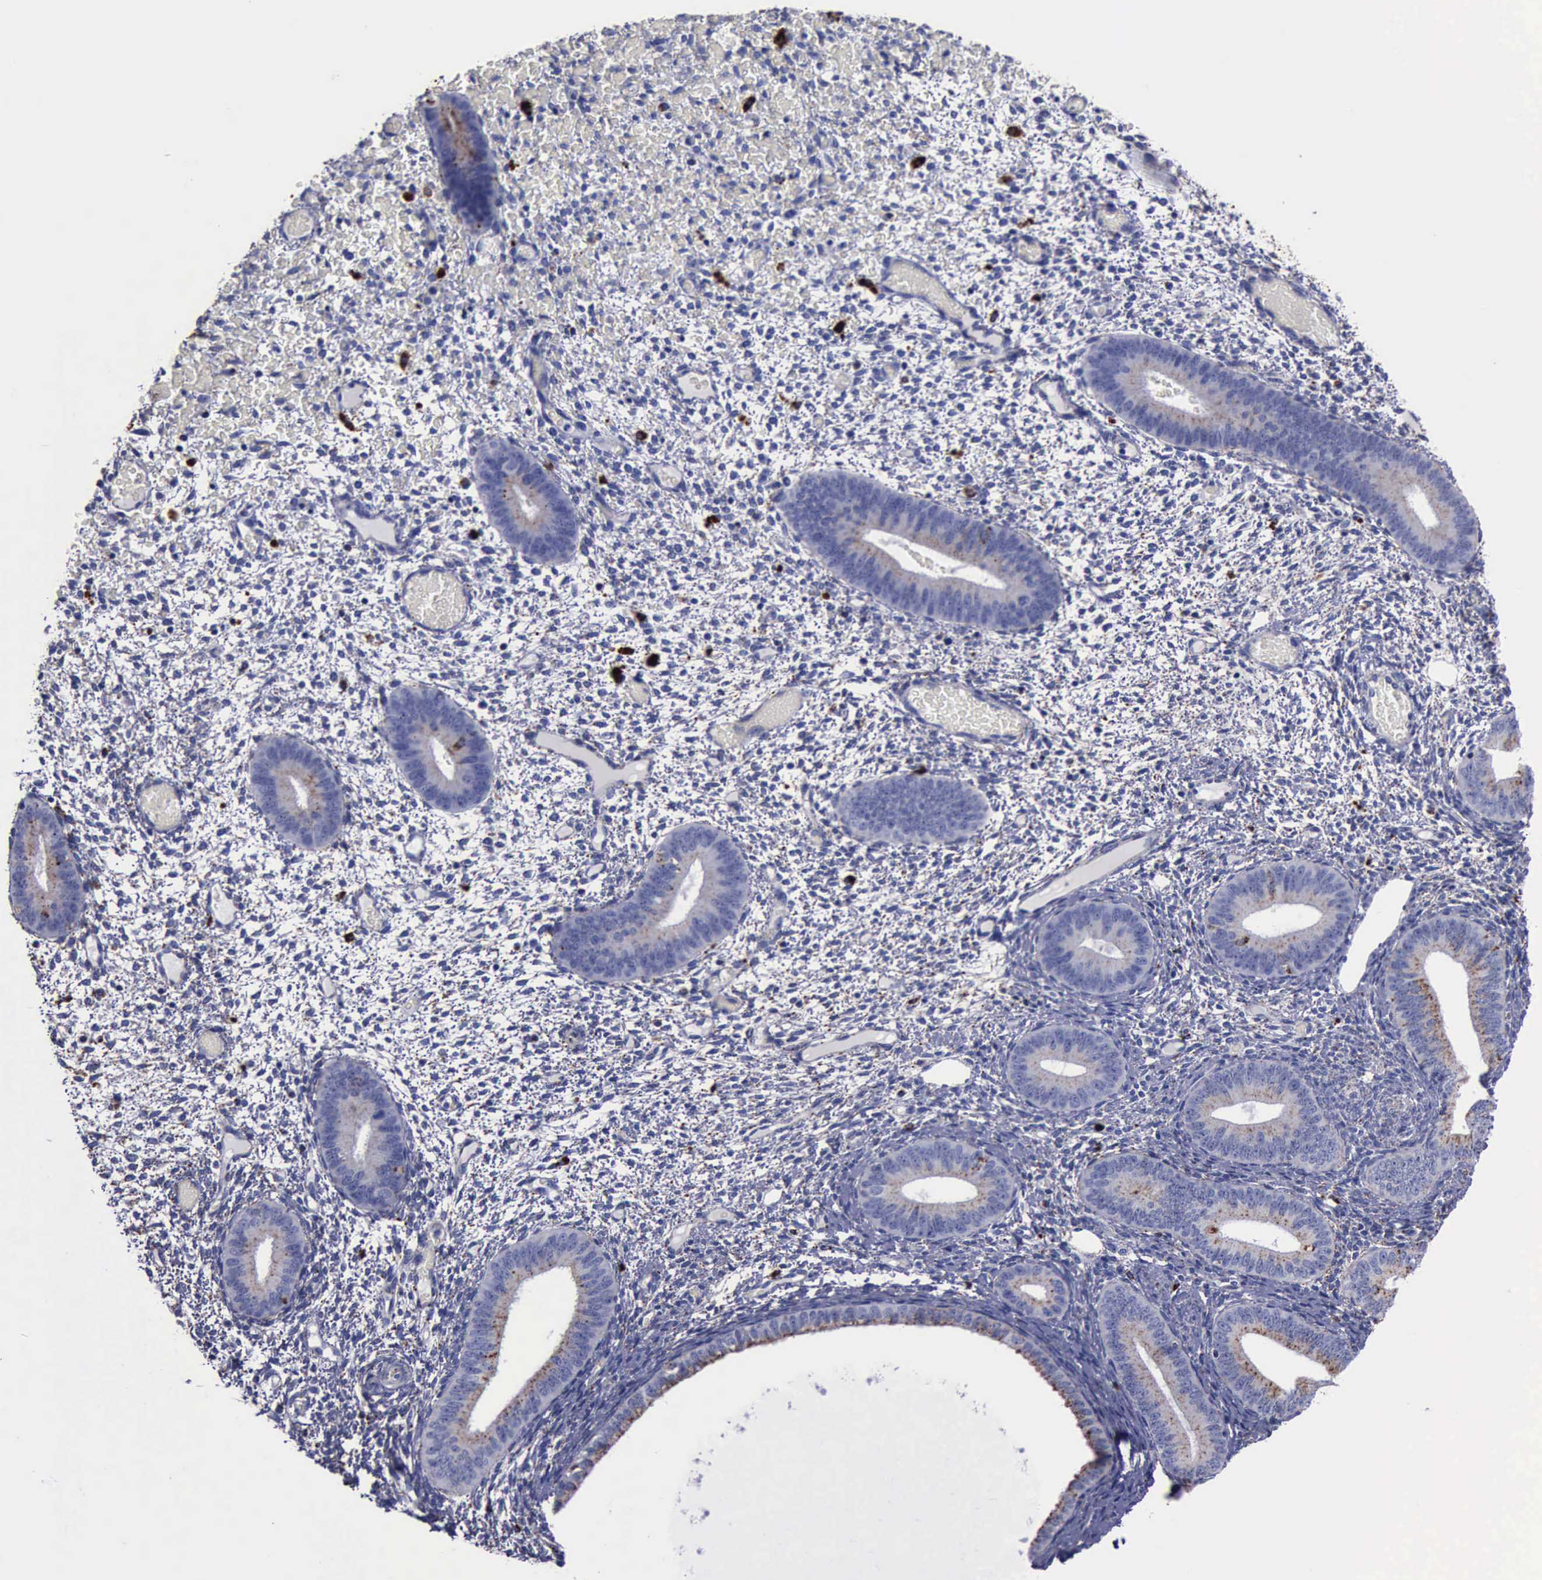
{"staining": {"intensity": "weak", "quantity": "<25%", "location": "cytoplasmic/membranous"}, "tissue": "endometrium", "cell_type": "Cells in endometrial stroma", "image_type": "normal", "snomed": [{"axis": "morphology", "description": "Normal tissue, NOS"}, {"axis": "topography", "description": "Endometrium"}], "caption": "This is an IHC histopathology image of benign endometrium. There is no expression in cells in endometrial stroma.", "gene": "CTSD", "patient": {"sex": "female", "age": 42}}